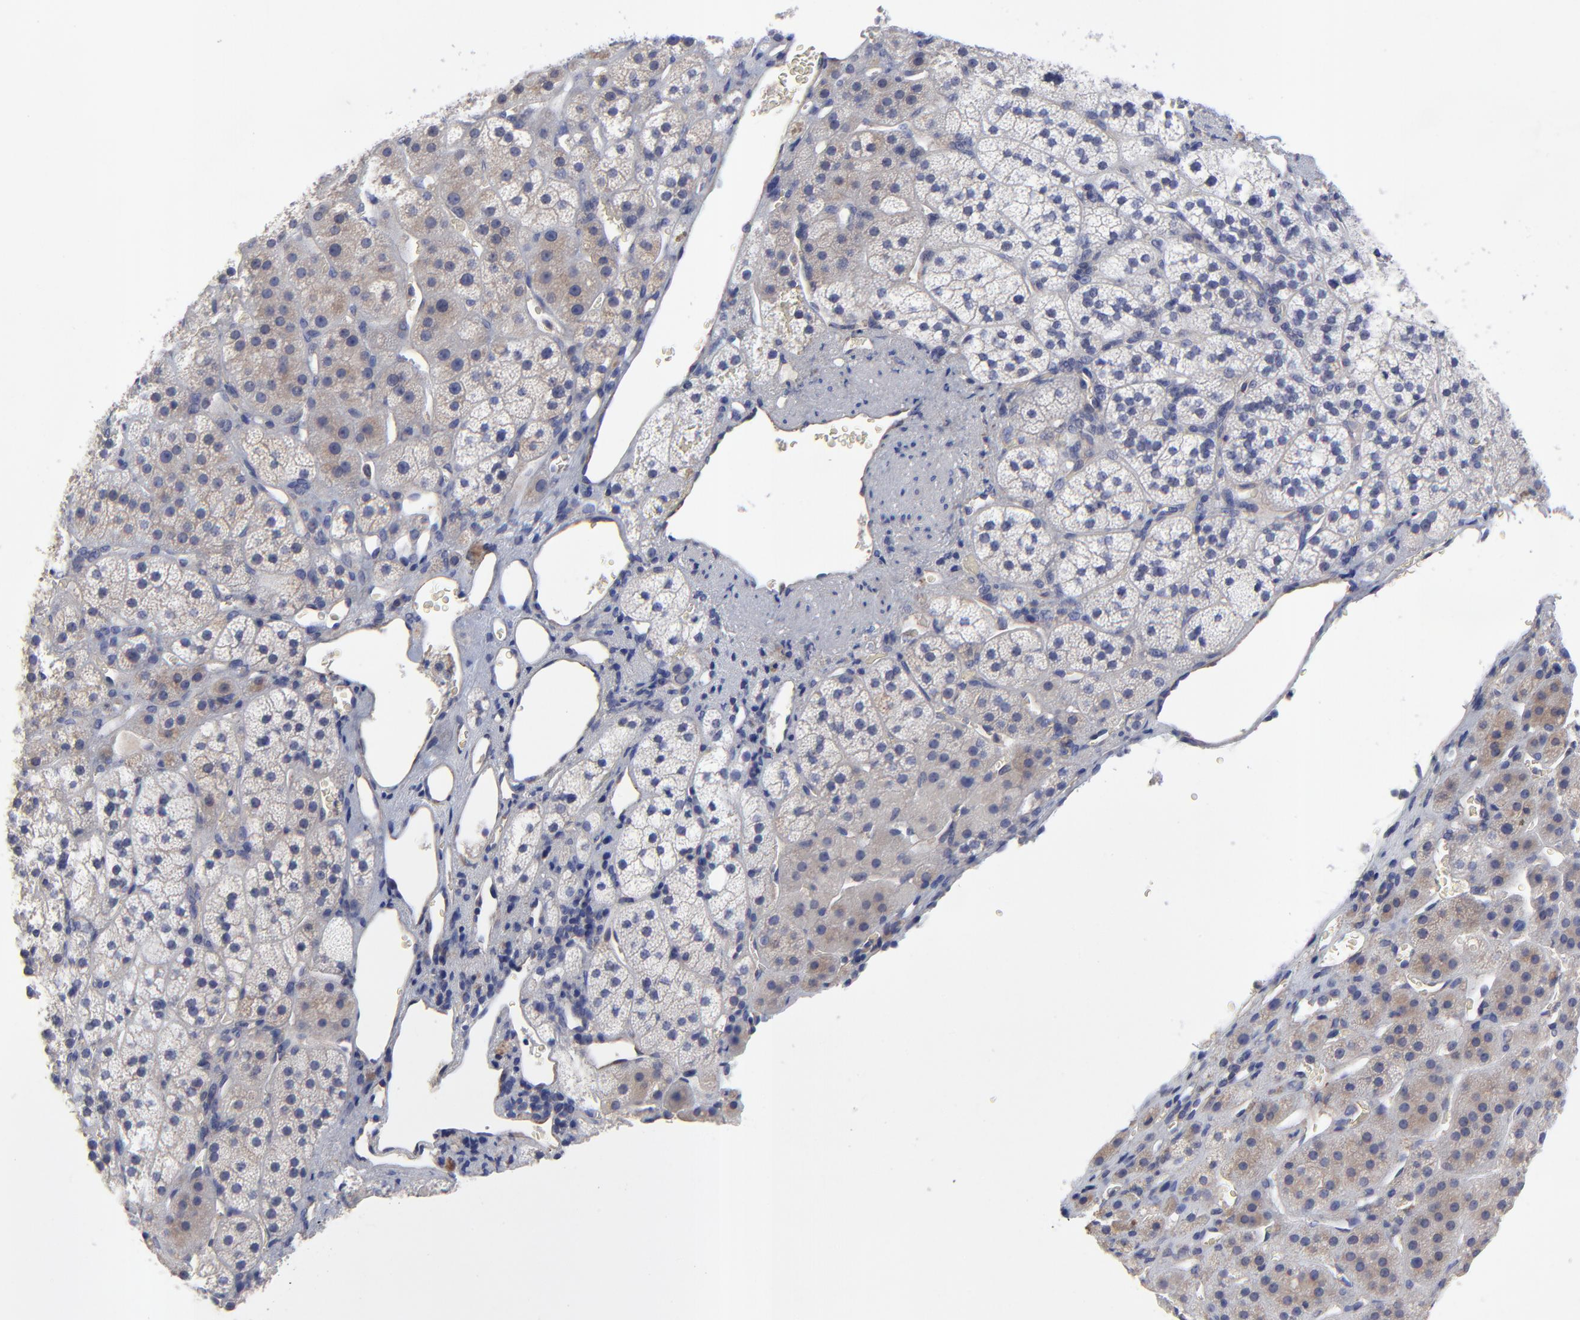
{"staining": {"intensity": "moderate", "quantity": "<25%", "location": "cytoplasmic/membranous"}, "tissue": "adrenal gland", "cell_type": "Glandular cells", "image_type": "normal", "snomed": [{"axis": "morphology", "description": "Normal tissue, NOS"}, {"axis": "topography", "description": "Adrenal gland"}], "caption": "A brown stain highlights moderate cytoplasmic/membranous expression of a protein in glandular cells of normal human adrenal gland. The staining was performed using DAB to visualize the protein expression in brown, while the nuclei were stained in blue with hematoxylin (Magnification: 20x).", "gene": "SULF2", "patient": {"sex": "female", "age": 44}}